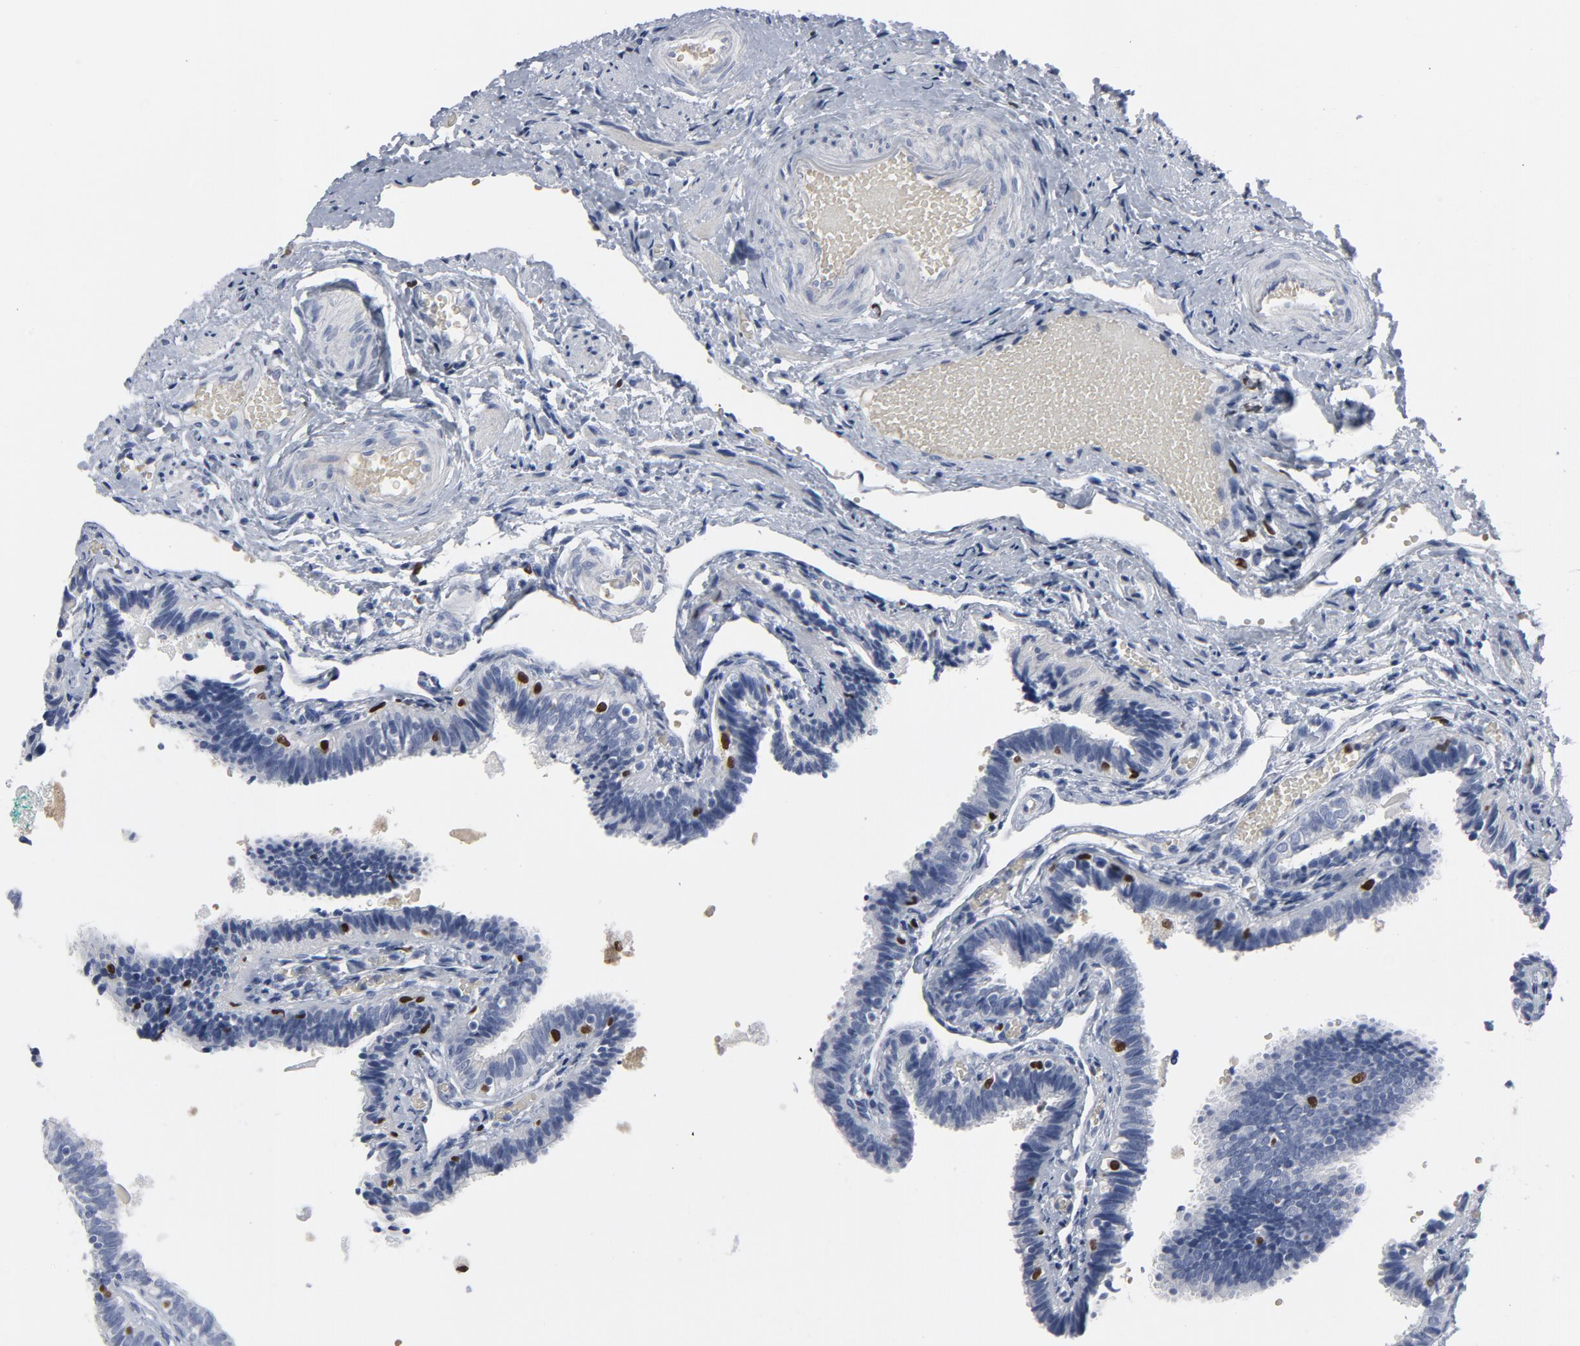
{"staining": {"intensity": "negative", "quantity": "none", "location": "none"}, "tissue": "fallopian tube", "cell_type": "Glandular cells", "image_type": "normal", "snomed": [{"axis": "morphology", "description": "Normal tissue, NOS"}, {"axis": "topography", "description": "Fallopian tube"}], "caption": "Glandular cells are negative for brown protein staining in unremarkable fallopian tube. (IHC, brightfield microscopy, high magnification).", "gene": "SPI1", "patient": {"sex": "female", "age": 46}}